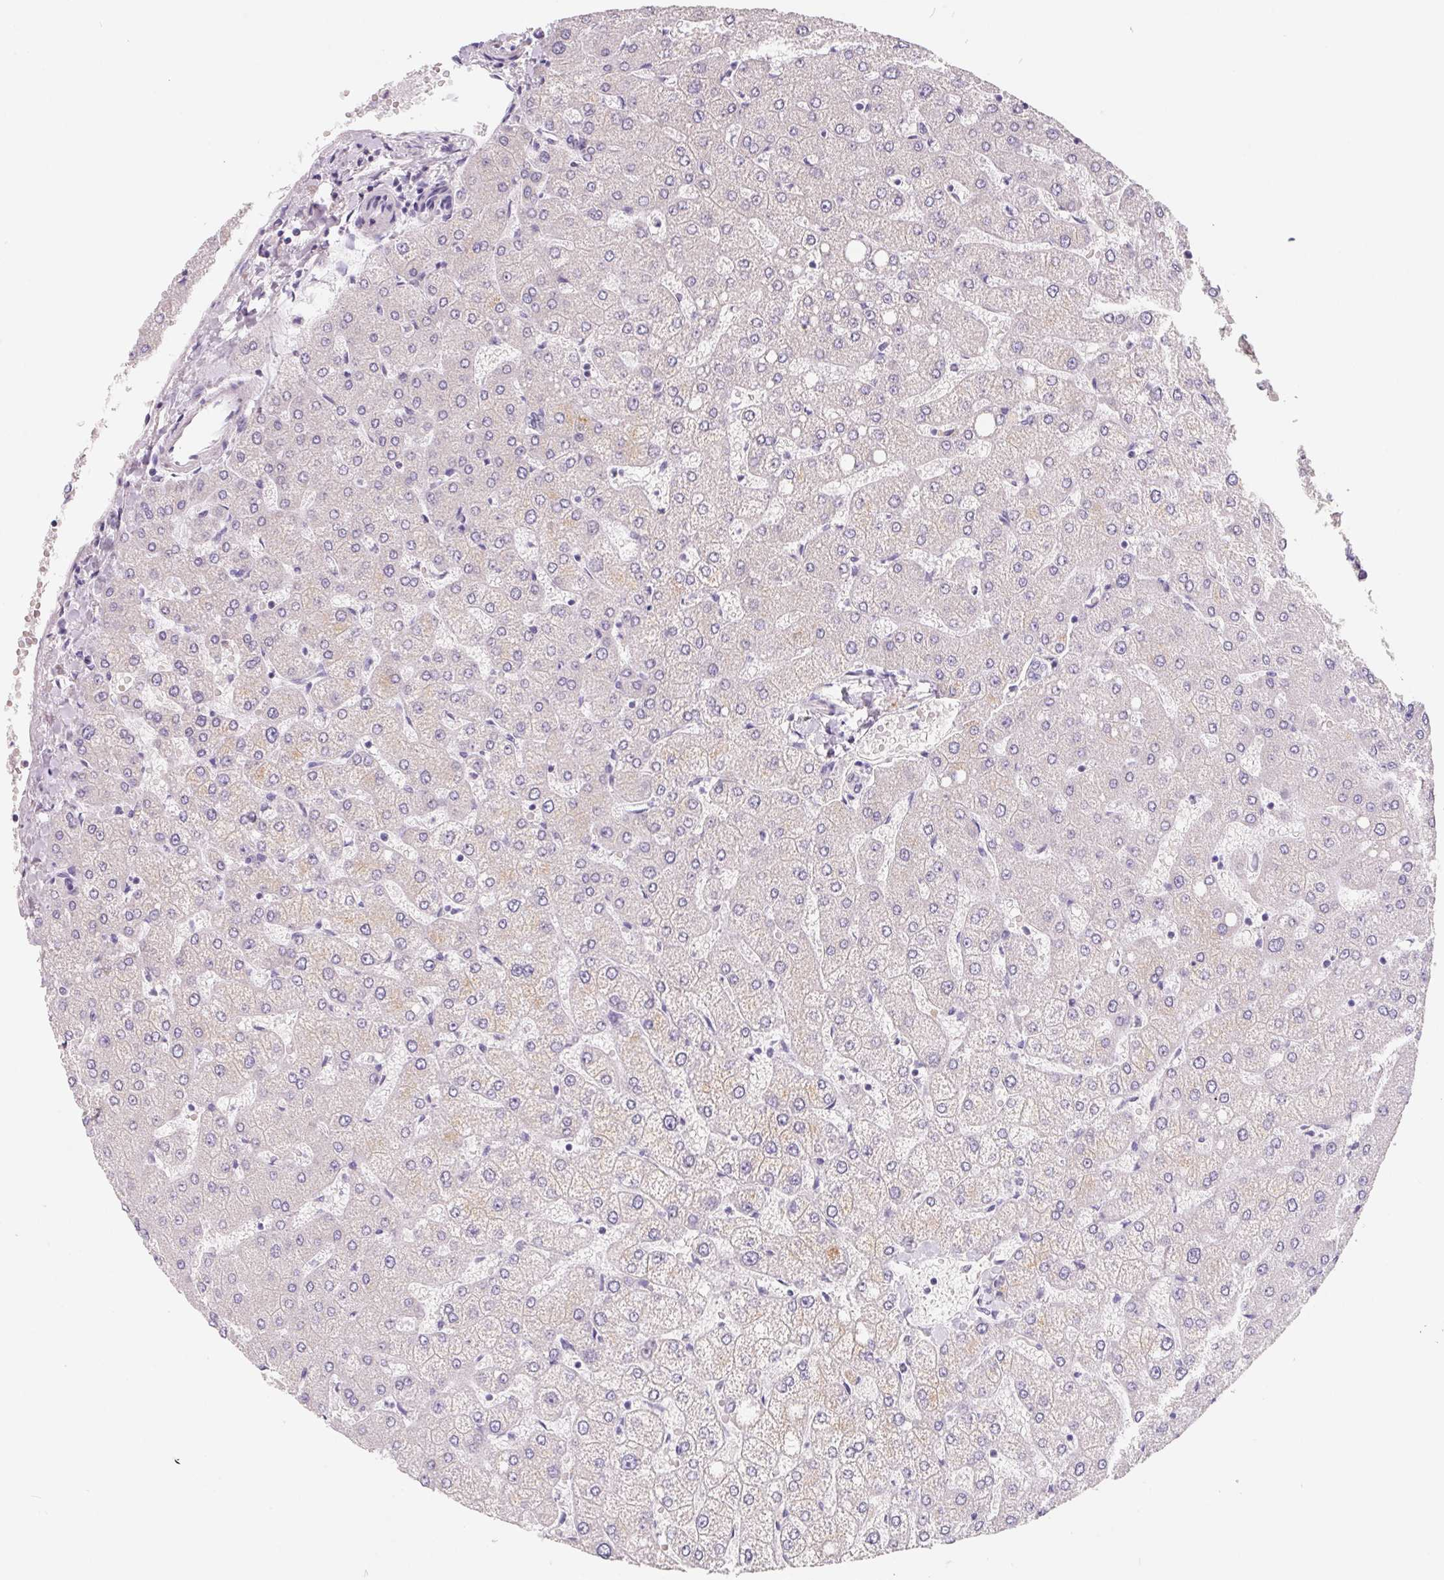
{"staining": {"intensity": "negative", "quantity": "none", "location": "none"}, "tissue": "liver", "cell_type": "Cholangiocytes", "image_type": "normal", "snomed": [{"axis": "morphology", "description": "Normal tissue, NOS"}, {"axis": "topography", "description": "Liver"}], "caption": "Protein analysis of unremarkable liver demonstrates no significant expression in cholangiocytes. (Immunohistochemistry, brightfield microscopy, high magnification).", "gene": "FDX1", "patient": {"sex": "female", "age": 54}}